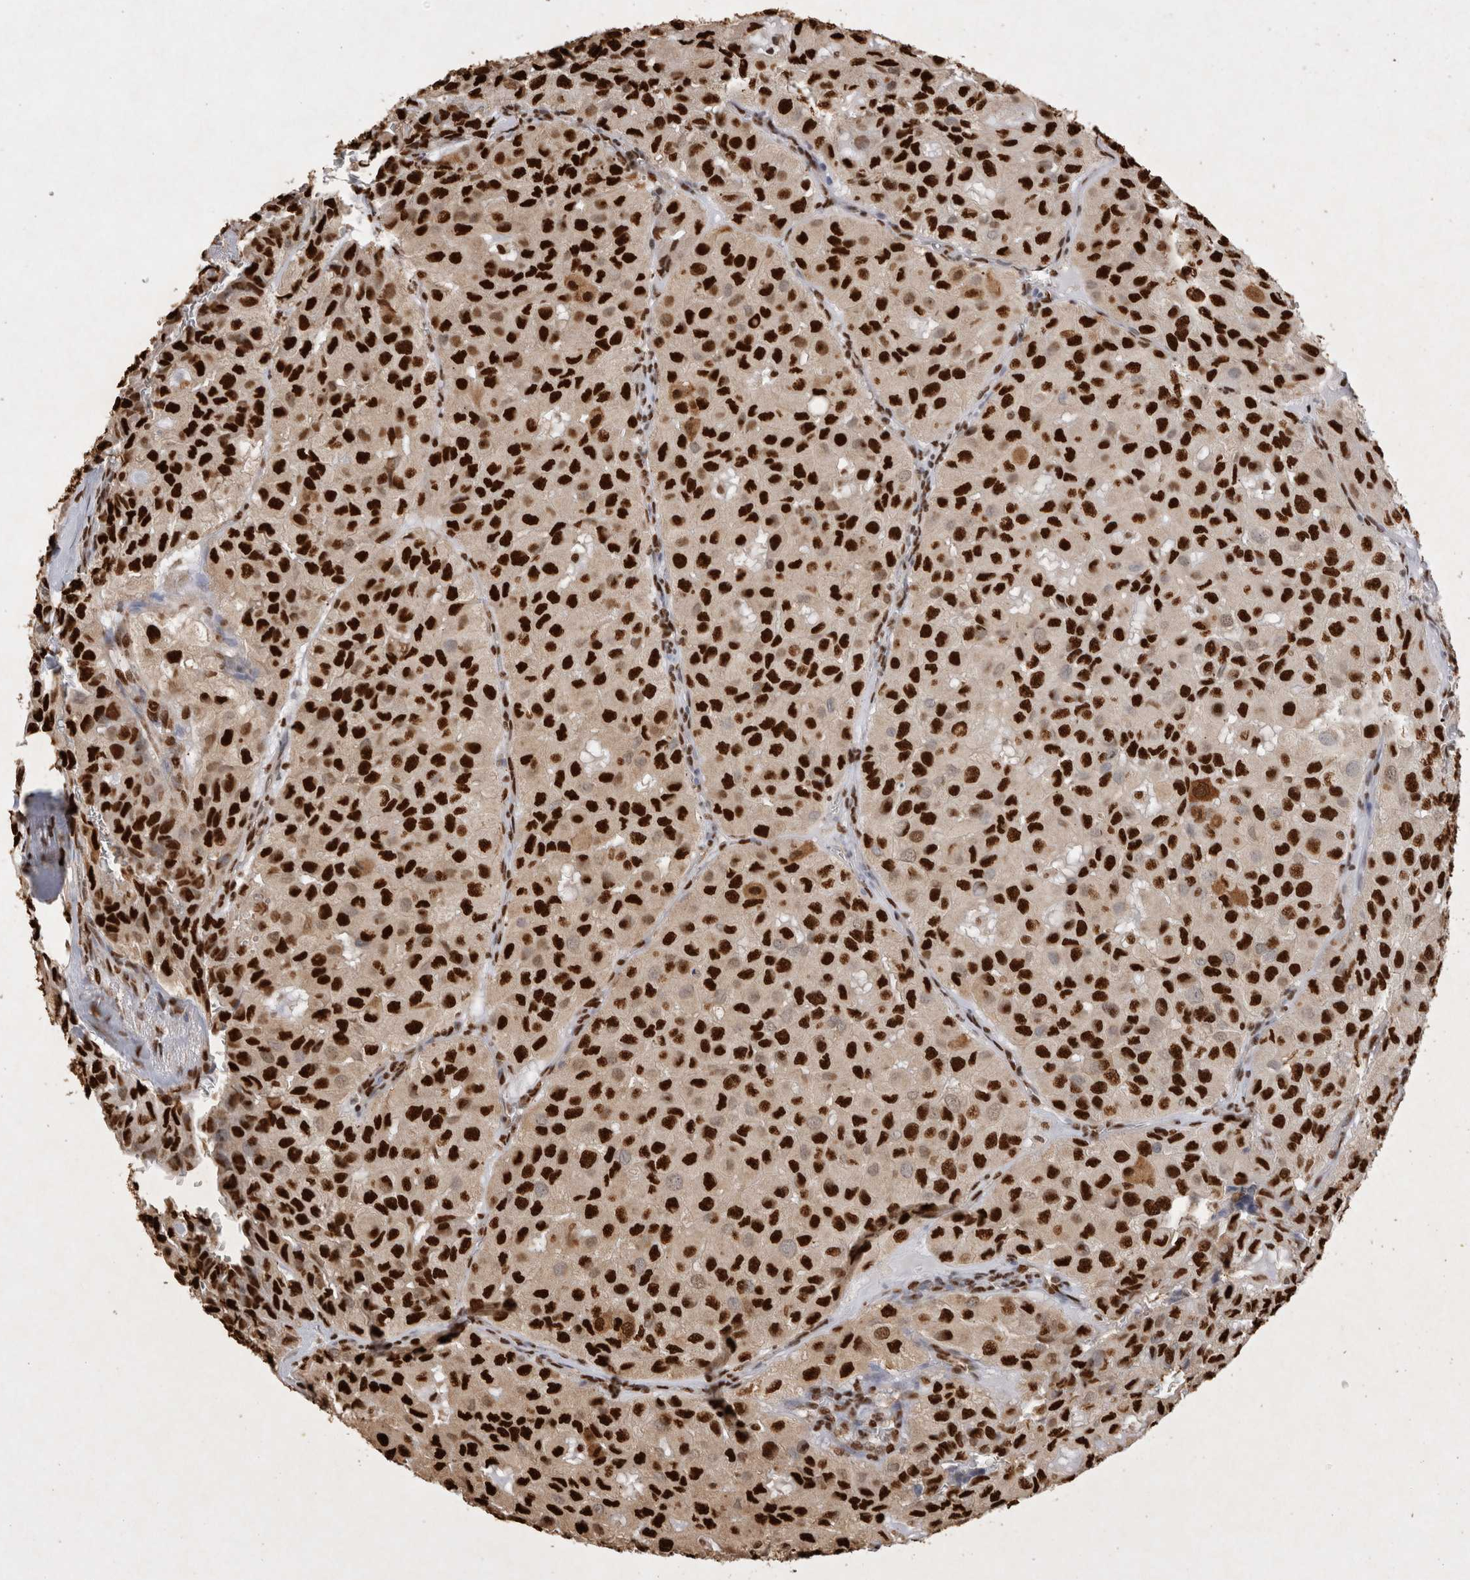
{"staining": {"intensity": "strong", "quantity": ">75%", "location": "nuclear"}, "tissue": "head and neck cancer", "cell_type": "Tumor cells", "image_type": "cancer", "snomed": [{"axis": "morphology", "description": "Adenocarcinoma, NOS"}, {"axis": "topography", "description": "Salivary gland, NOS"}, {"axis": "topography", "description": "Head-Neck"}], "caption": "The histopathology image shows immunohistochemical staining of head and neck cancer. There is strong nuclear positivity is identified in about >75% of tumor cells.", "gene": "HDGF", "patient": {"sex": "female", "age": 76}}